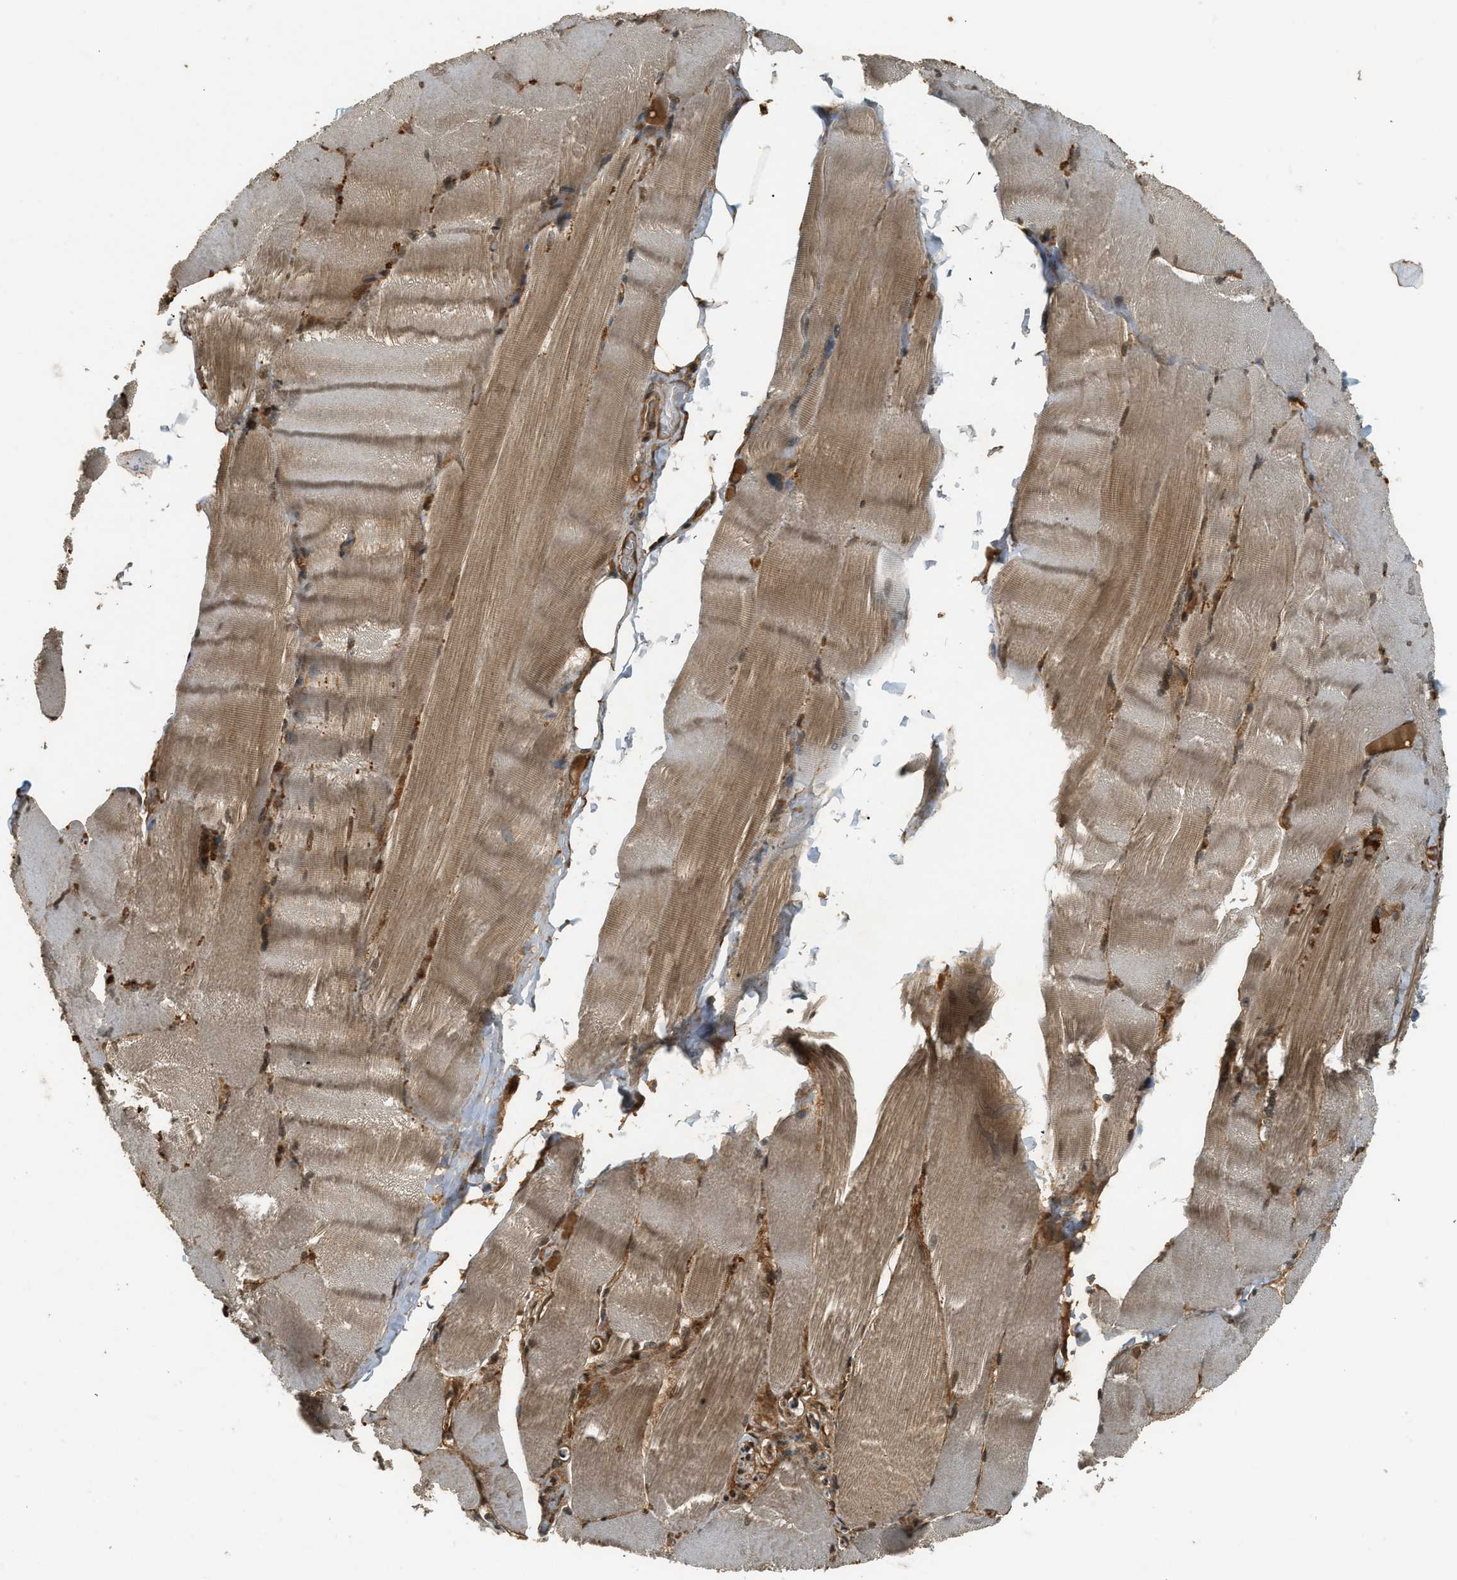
{"staining": {"intensity": "moderate", "quantity": ">75%", "location": "cytoplasmic/membranous,nuclear"}, "tissue": "skeletal muscle", "cell_type": "Myocytes", "image_type": "normal", "snomed": [{"axis": "morphology", "description": "Normal tissue, NOS"}, {"axis": "topography", "description": "Skin"}, {"axis": "topography", "description": "Skeletal muscle"}], "caption": "Immunohistochemical staining of unremarkable human skeletal muscle demonstrates >75% levels of moderate cytoplasmic/membranous,nuclear protein staining in about >75% of myocytes. (DAB (3,3'-diaminobenzidine) IHC with brightfield microscopy, high magnification).", "gene": "EIF2AK3", "patient": {"sex": "male", "age": 83}}